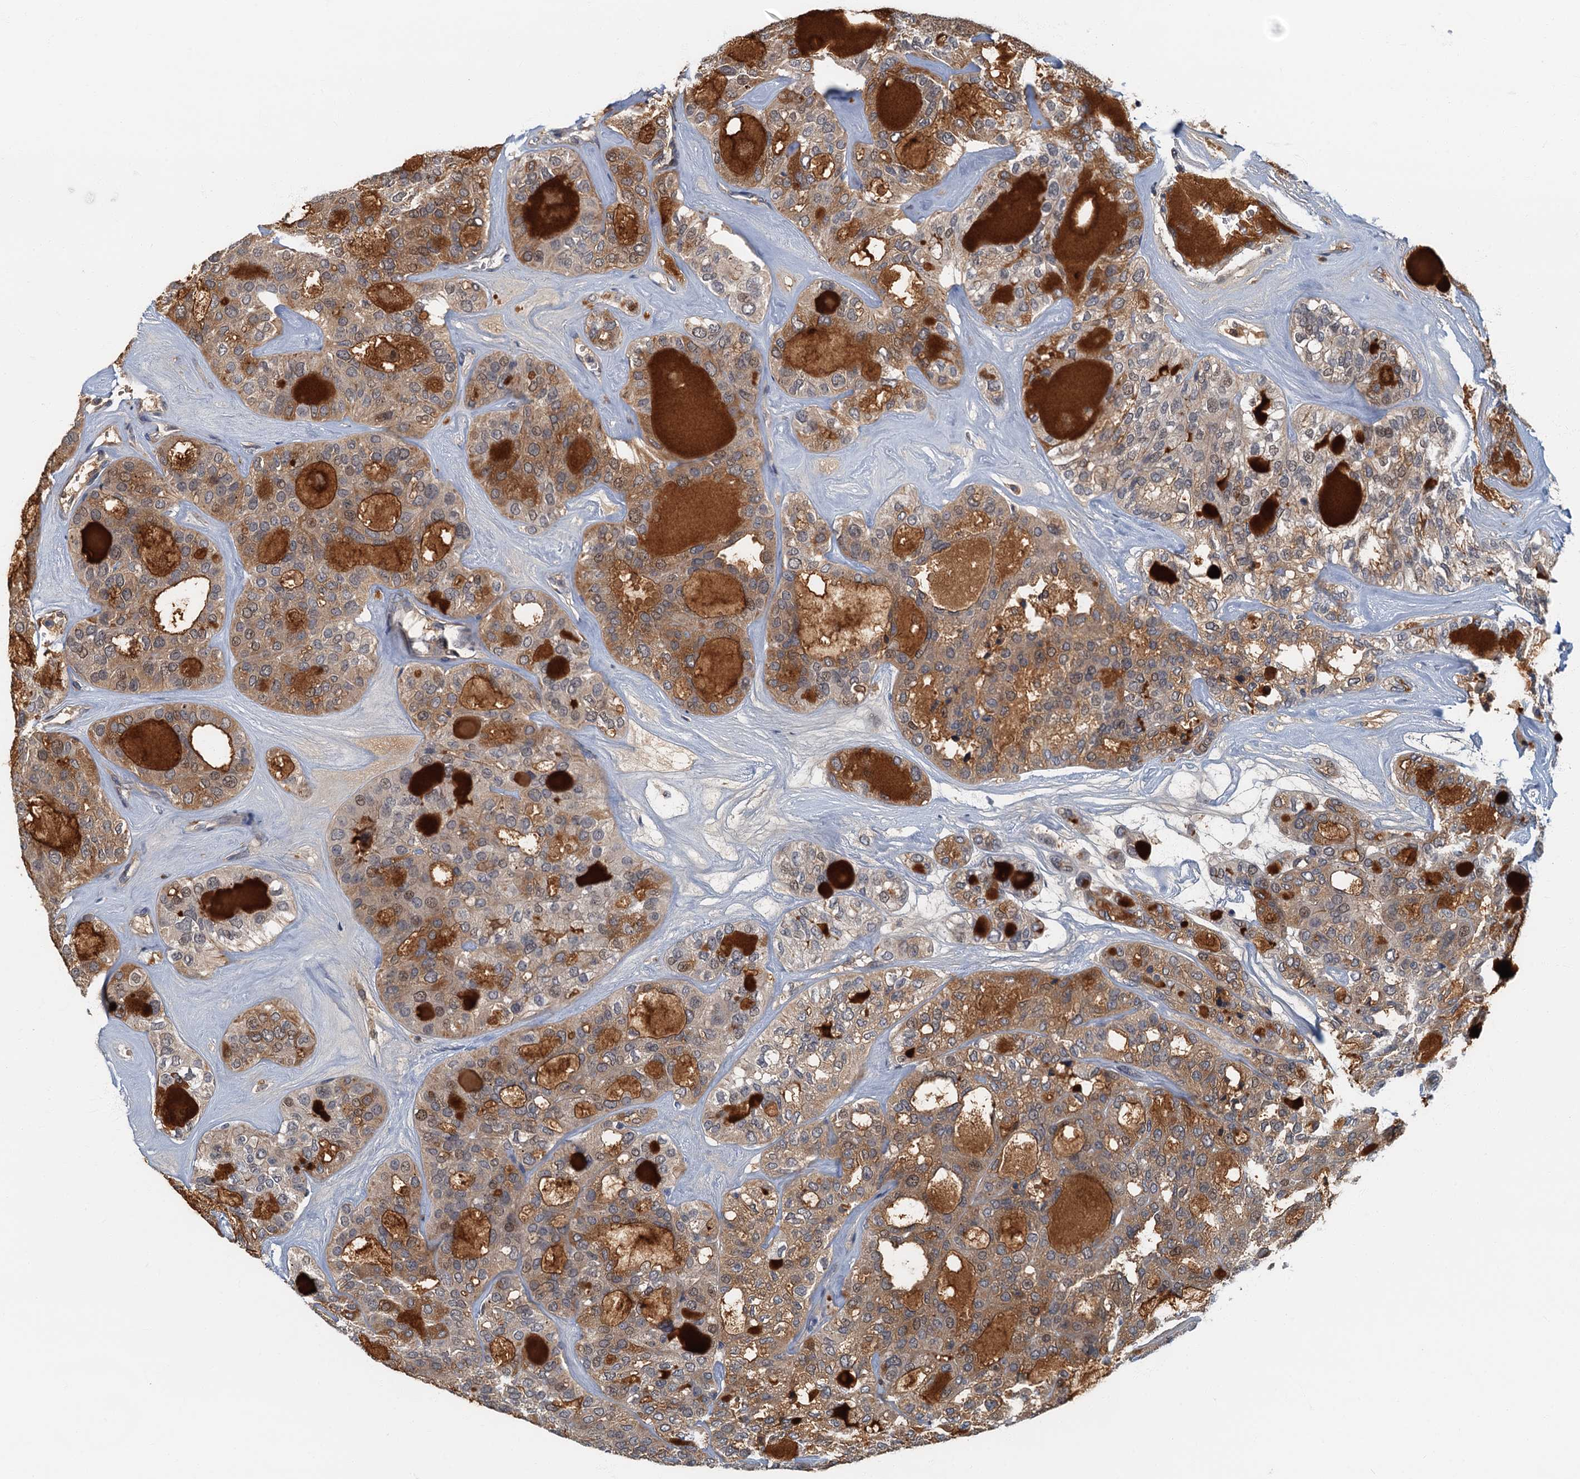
{"staining": {"intensity": "moderate", "quantity": "25%-75%", "location": "cytoplasmic/membranous"}, "tissue": "thyroid cancer", "cell_type": "Tumor cells", "image_type": "cancer", "snomed": [{"axis": "morphology", "description": "Follicular adenoma carcinoma, NOS"}, {"axis": "topography", "description": "Thyroid gland"}], "caption": "Immunohistochemistry (IHC) of human follicular adenoma carcinoma (thyroid) reveals medium levels of moderate cytoplasmic/membranous positivity in about 25%-75% of tumor cells. (Stains: DAB (3,3'-diaminobenzidine) in brown, nuclei in blue, Microscopy: brightfield microscopy at high magnification).", "gene": "CKAP2L", "patient": {"sex": "male", "age": 75}}